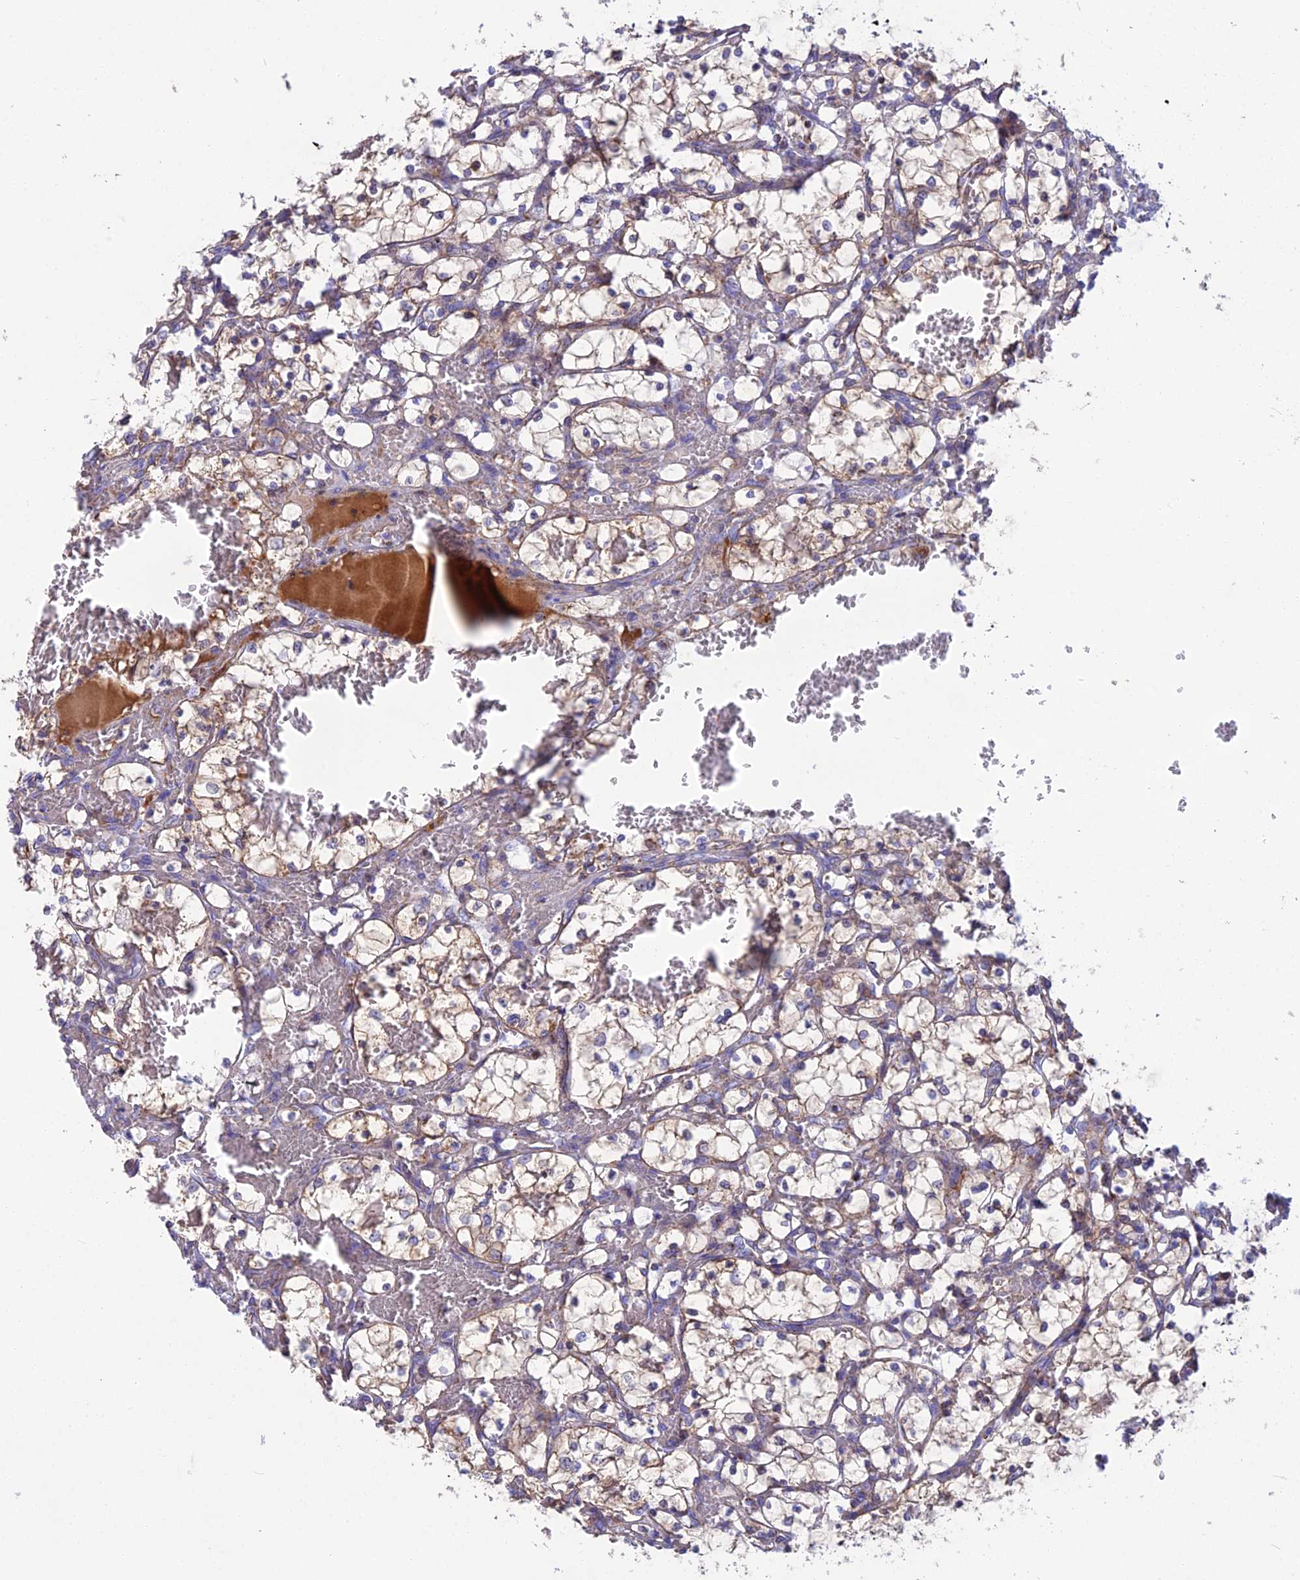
{"staining": {"intensity": "weak", "quantity": ">75%", "location": "cytoplasmic/membranous"}, "tissue": "renal cancer", "cell_type": "Tumor cells", "image_type": "cancer", "snomed": [{"axis": "morphology", "description": "Adenocarcinoma, NOS"}, {"axis": "topography", "description": "Kidney"}], "caption": "IHC (DAB (3,3'-diaminobenzidine)) staining of renal cancer (adenocarcinoma) reveals weak cytoplasmic/membranous protein staining in about >75% of tumor cells.", "gene": "CS", "patient": {"sex": "female", "age": 69}}